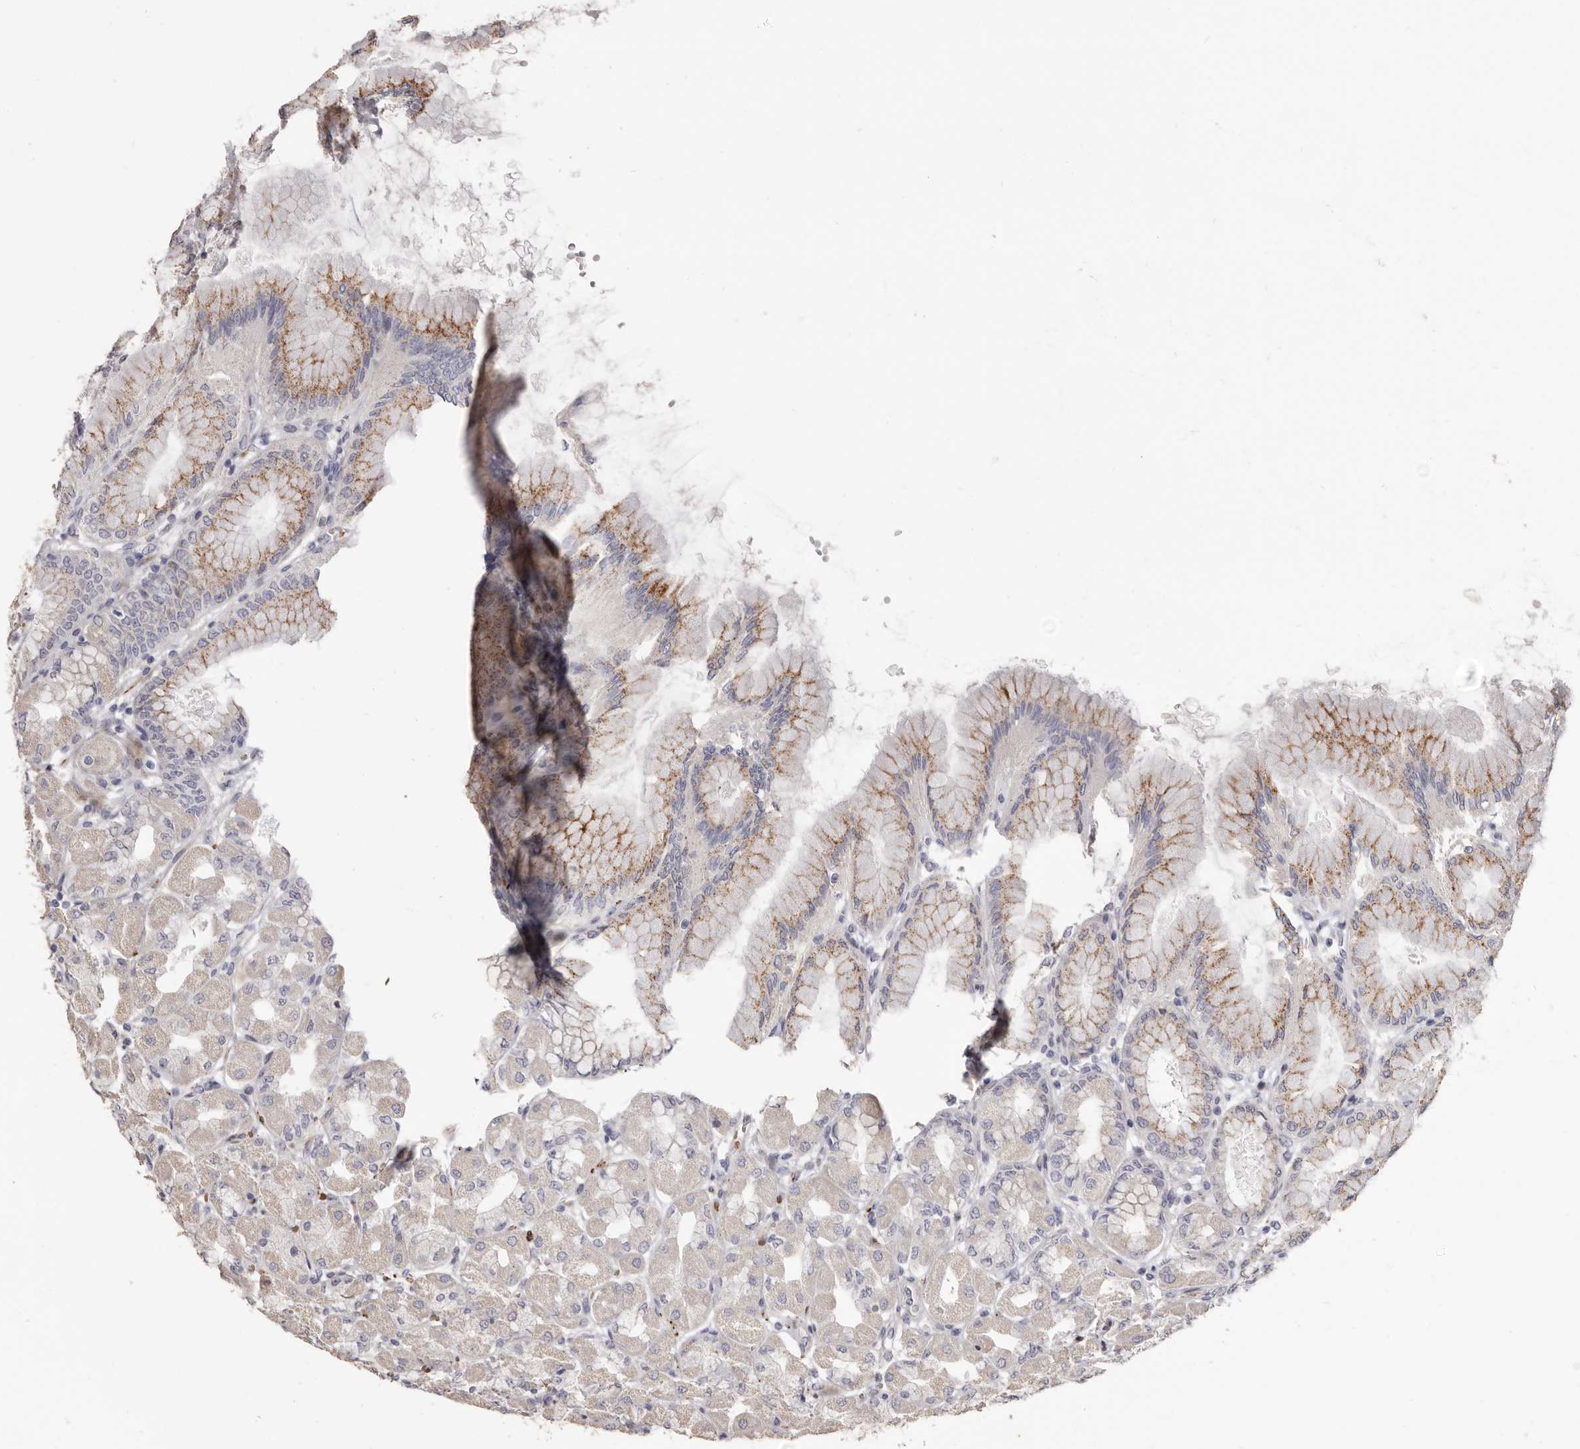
{"staining": {"intensity": "strong", "quantity": "25%-75%", "location": "cytoplasmic/membranous"}, "tissue": "stomach", "cell_type": "Glandular cells", "image_type": "normal", "snomed": [{"axis": "morphology", "description": "Normal tissue, NOS"}, {"axis": "topography", "description": "Stomach, upper"}], "caption": "DAB (3,3'-diaminobenzidine) immunohistochemical staining of unremarkable stomach exhibits strong cytoplasmic/membranous protein staining in about 25%-75% of glandular cells.", "gene": "AIDA", "patient": {"sex": "female", "age": 56}}